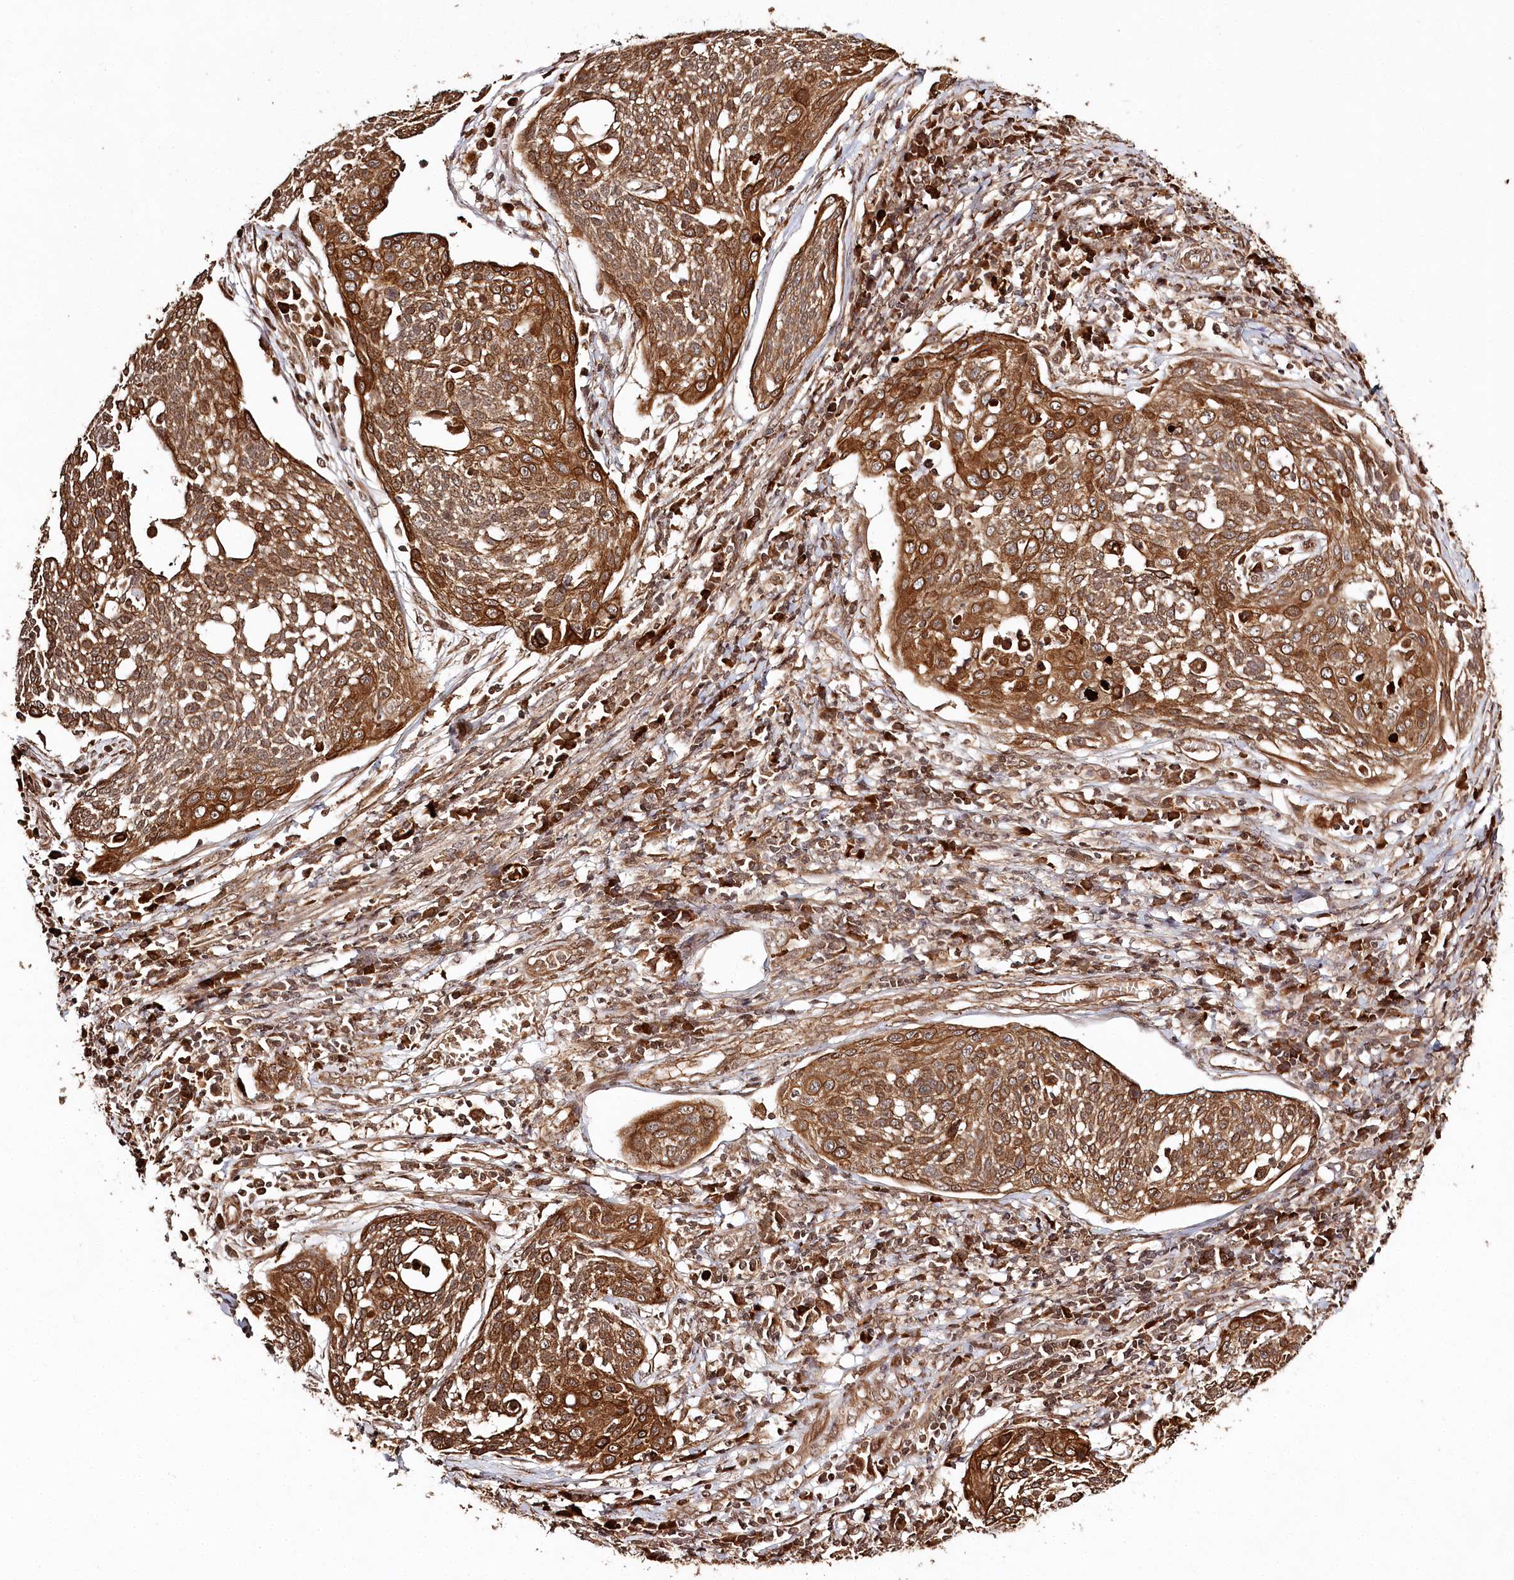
{"staining": {"intensity": "strong", "quantity": ">75%", "location": "cytoplasmic/membranous"}, "tissue": "cervical cancer", "cell_type": "Tumor cells", "image_type": "cancer", "snomed": [{"axis": "morphology", "description": "Squamous cell carcinoma, NOS"}, {"axis": "topography", "description": "Cervix"}], "caption": "Immunohistochemical staining of human cervical cancer (squamous cell carcinoma) shows high levels of strong cytoplasmic/membranous positivity in approximately >75% of tumor cells.", "gene": "ULK2", "patient": {"sex": "female", "age": 34}}